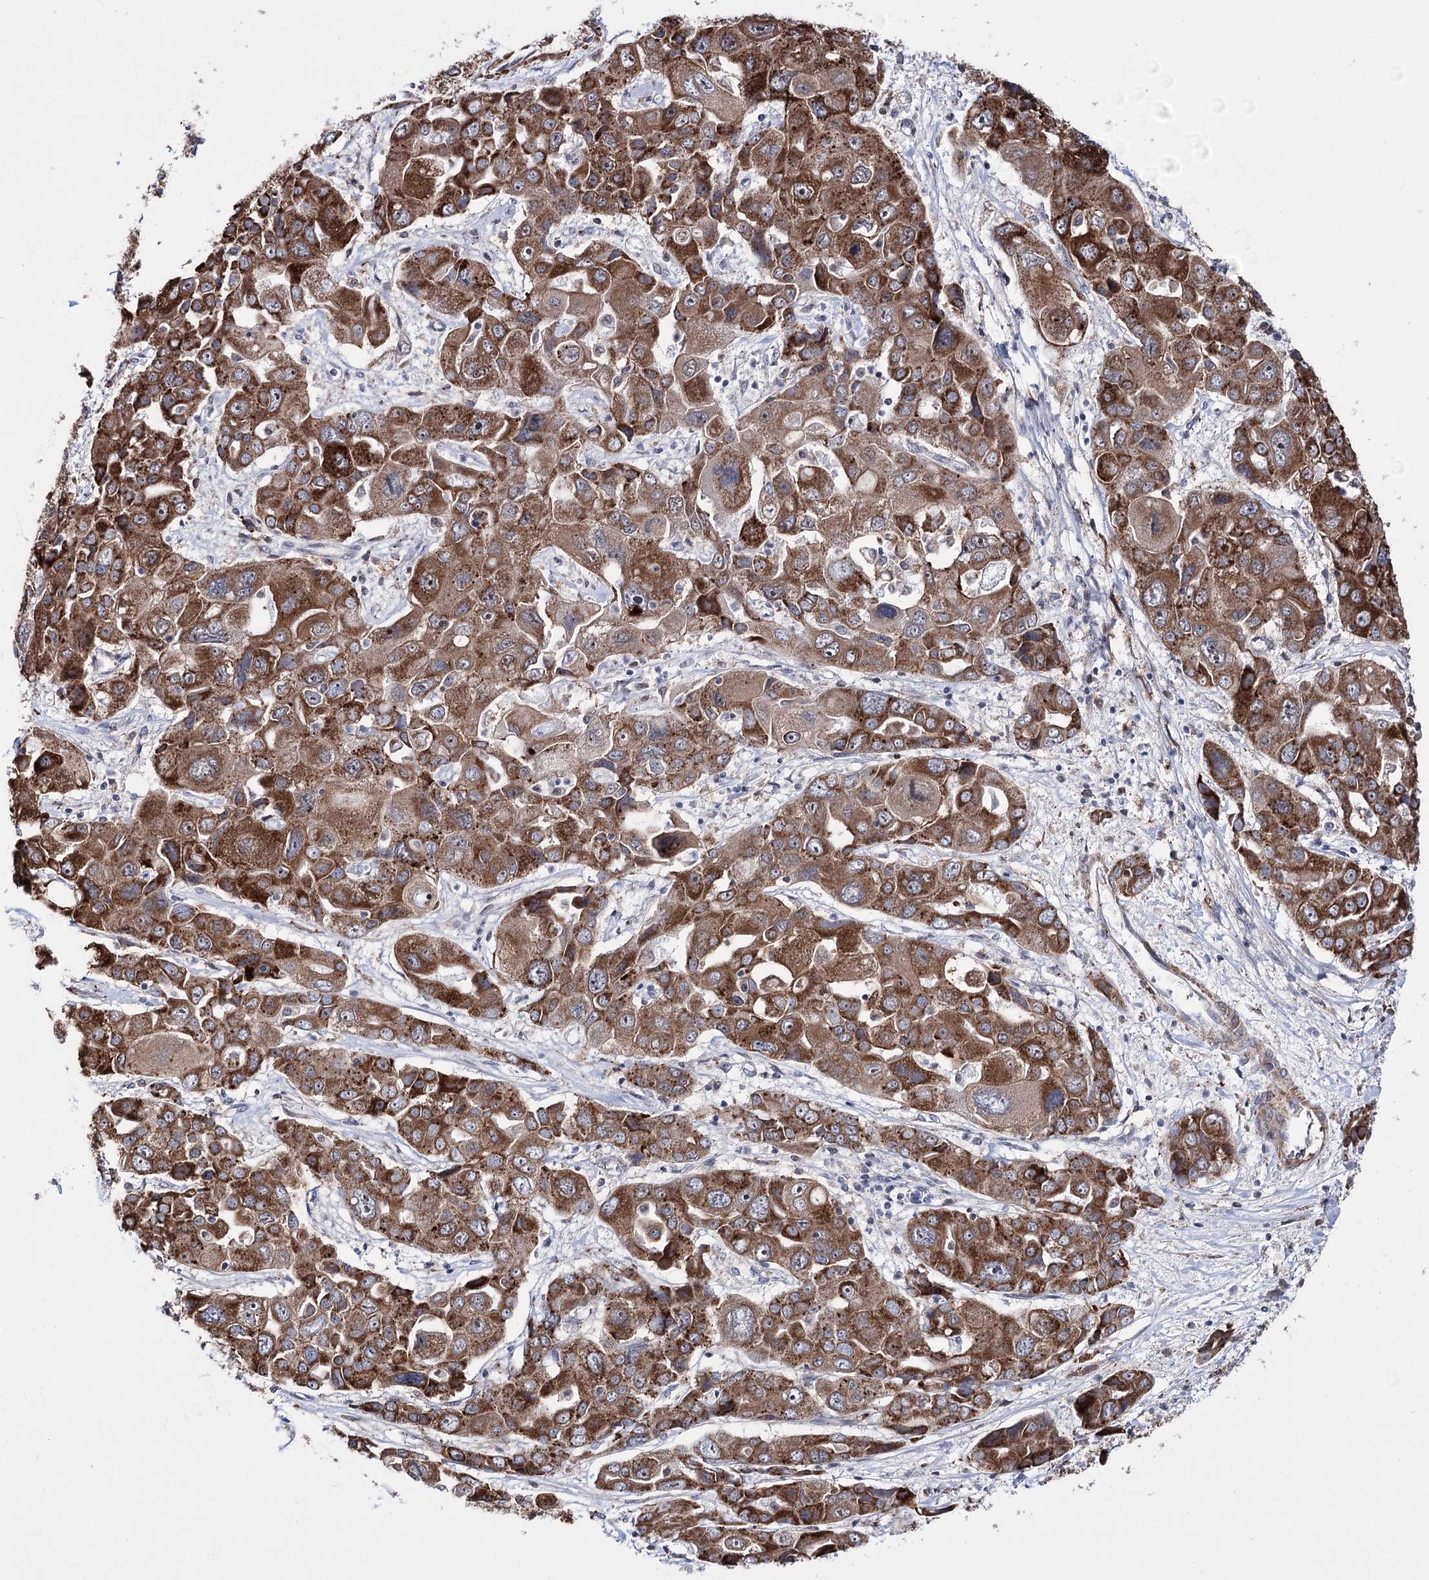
{"staining": {"intensity": "strong", "quantity": ">75%", "location": "cytoplasmic/membranous,nuclear"}, "tissue": "liver cancer", "cell_type": "Tumor cells", "image_type": "cancer", "snomed": [{"axis": "morphology", "description": "Cholangiocarcinoma"}, {"axis": "topography", "description": "Liver"}], "caption": "Tumor cells display strong cytoplasmic/membranous and nuclear positivity in about >75% of cells in liver cholangiocarcinoma.", "gene": "PPRC1", "patient": {"sex": "male", "age": 67}}